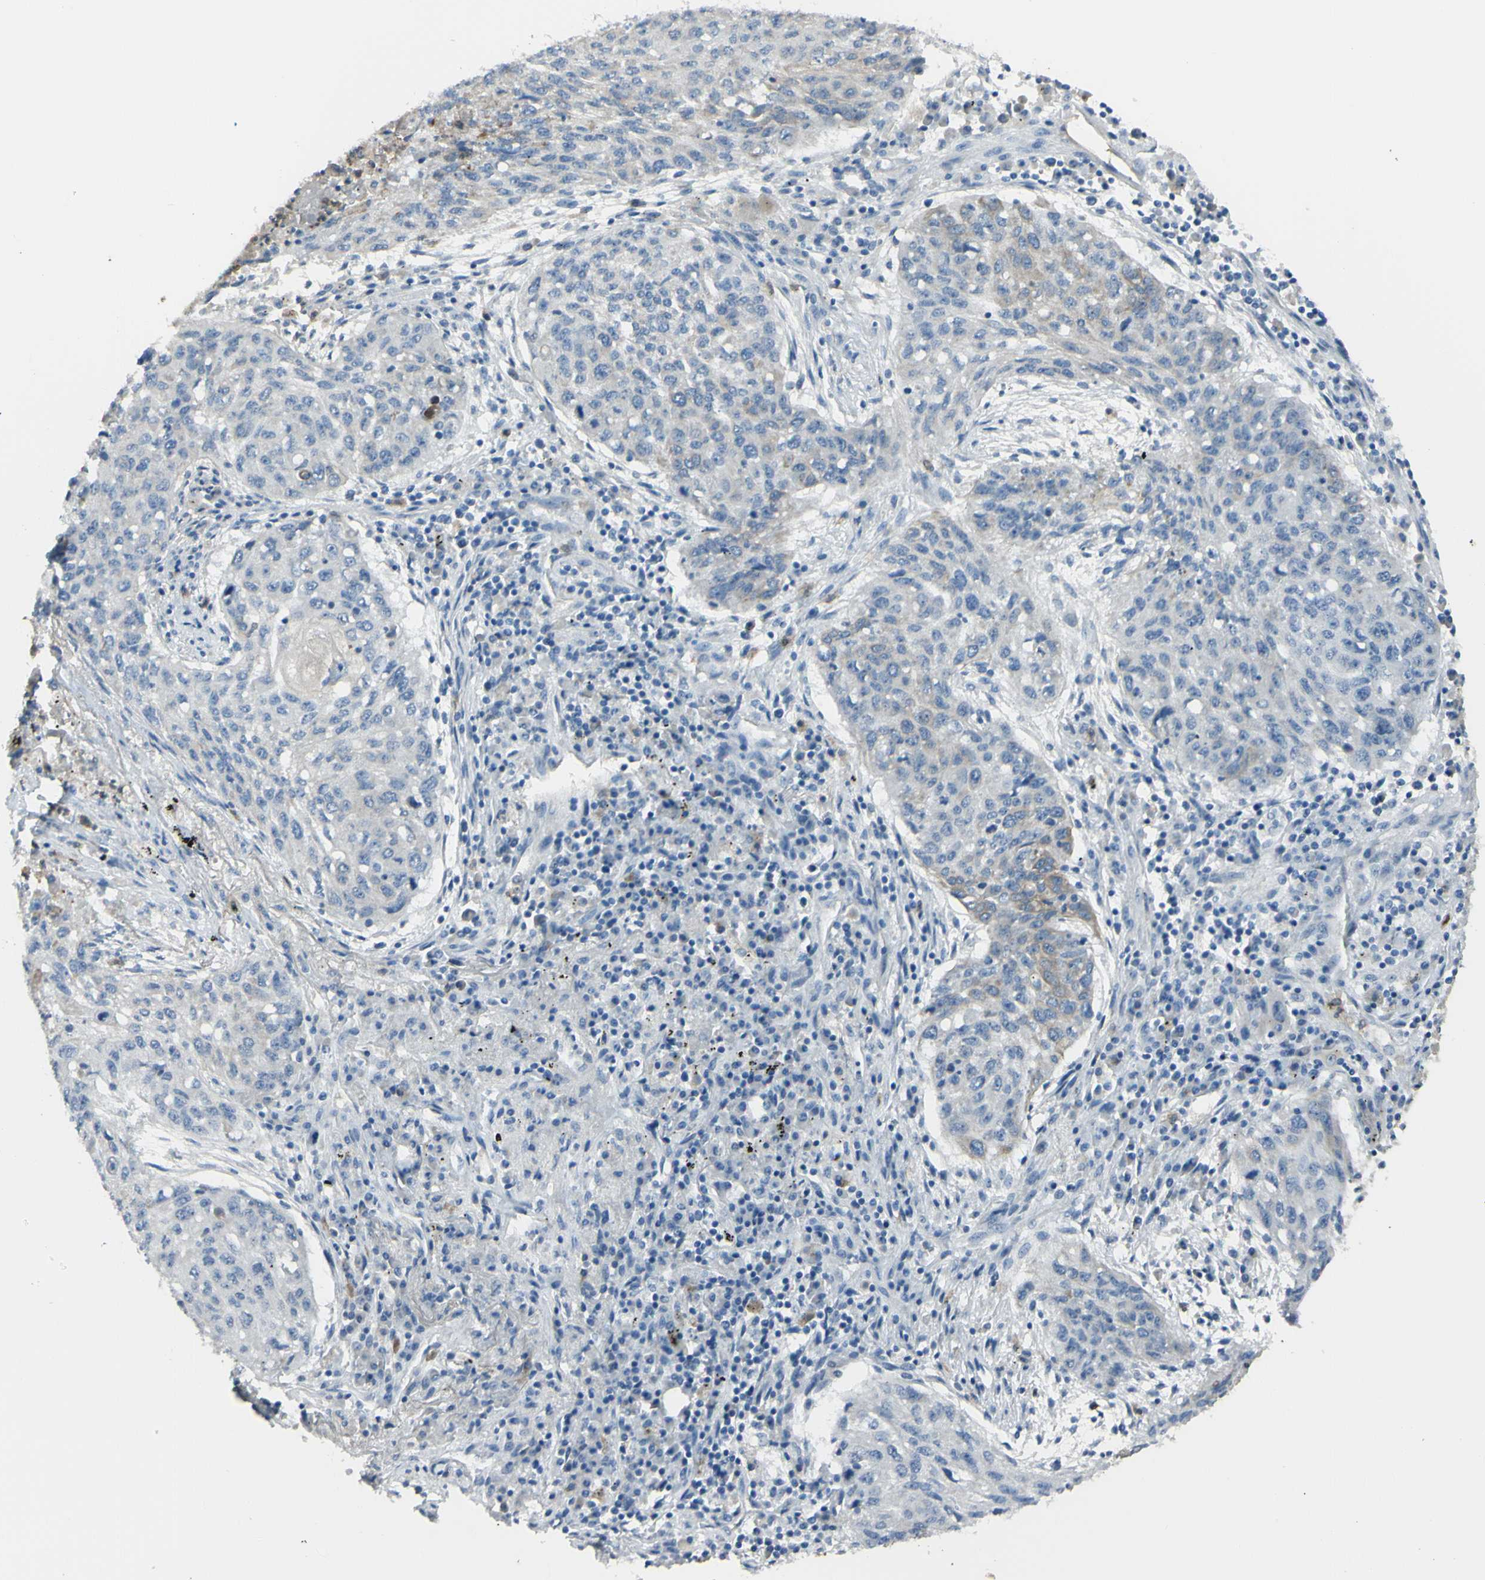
{"staining": {"intensity": "weak", "quantity": "<25%", "location": "cytoplasmic/membranous"}, "tissue": "lung cancer", "cell_type": "Tumor cells", "image_type": "cancer", "snomed": [{"axis": "morphology", "description": "Squamous cell carcinoma, NOS"}, {"axis": "topography", "description": "Lung"}], "caption": "Tumor cells are negative for brown protein staining in lung cancer.", "gene": "ZNF557", "patient": {"sex": "female", "age": 63}}